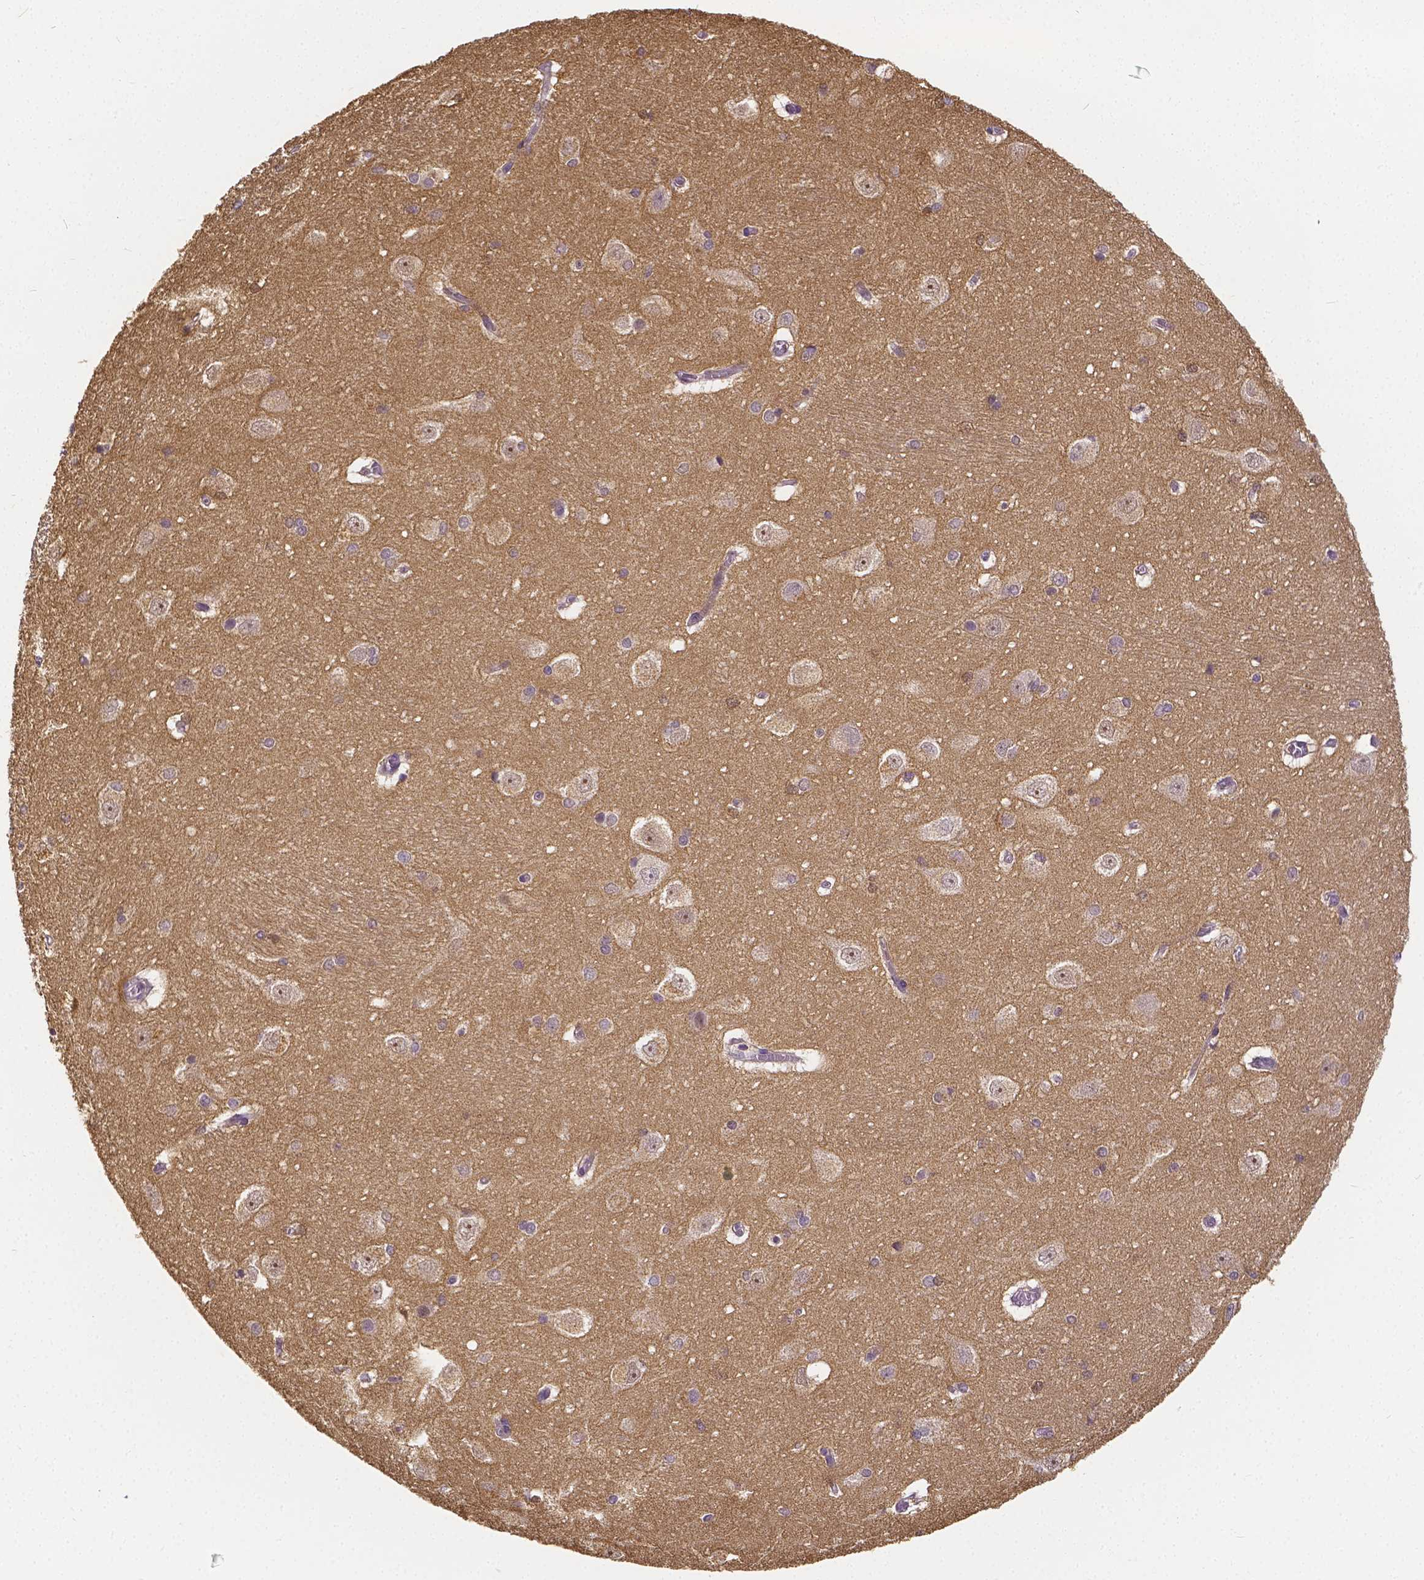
{"staining": {"intensity": "negative", "quantity": "none", "location": "none"}, "tissue": "hippocampus", "cell_type": "Glial cells", "image_type": "normal", "snomed": [{"axis": "morphology", "description": "Normal tissue, NOS"}, {"axis": "topography", "description": "Cerebral cortex"}, {"axis": "topography", "description": "Hippocampus"}], "caption": "Image shows no significant protein positivity in glial cells of normal hippocampus.", "gene": "CTNNA2", "patient": {"sex": "female", "age": 19}}